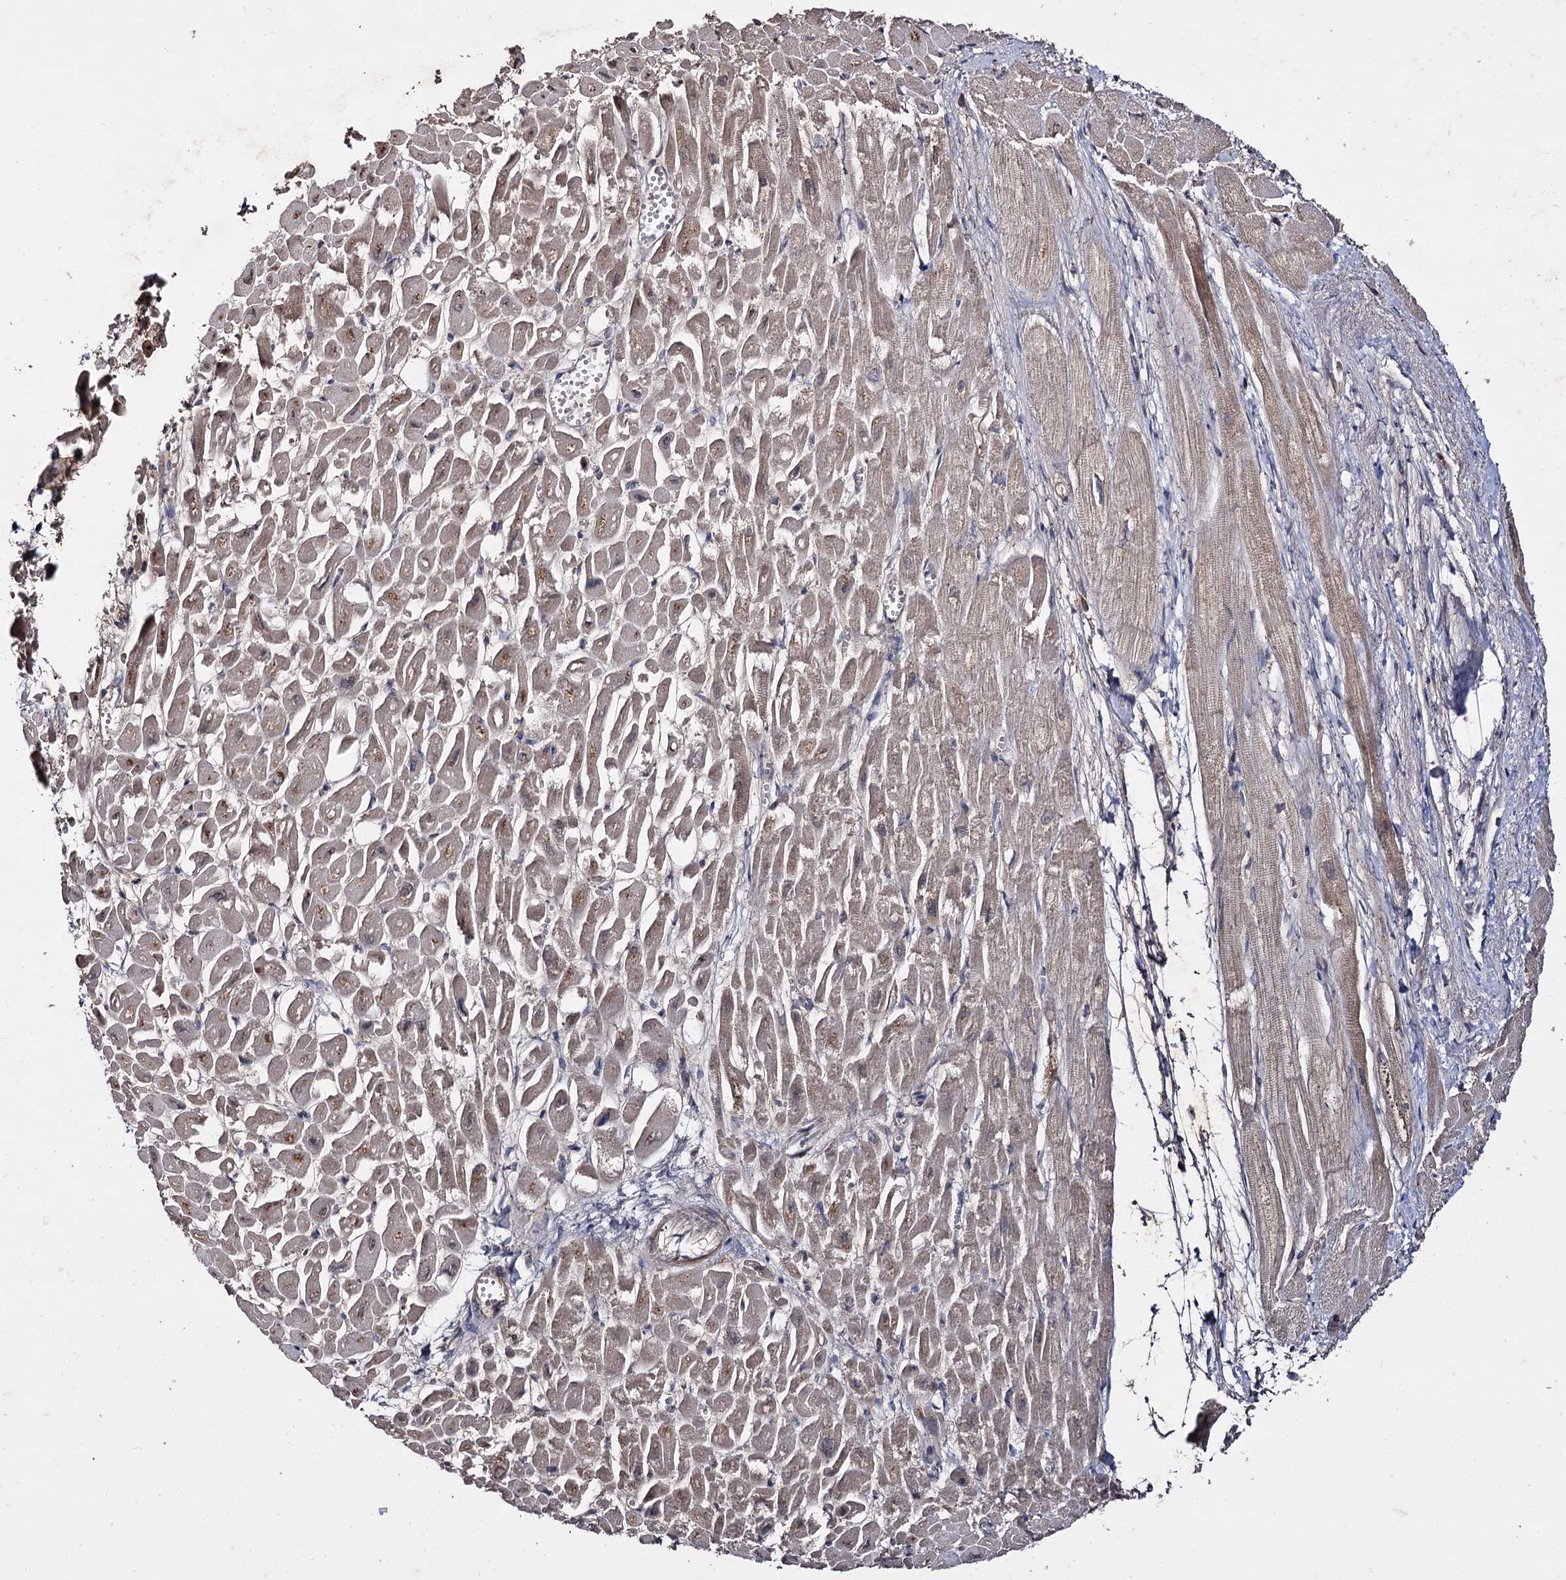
{"staining": {"intensity": "weak", "quantity": "25%-75%", "location": "cytoplasmic/membranous"}, "tissue": "heart muscle", "cell_type": "Cardiomyocytes", "image_type": "normal", "snomed": [{"axis": "morphology", "description": "Normal tissue, NOS"}, {"axis": "topography", "description": "Heart"}], "caption": "Protein expression analysis of normal human heart muscle reveals weak cytoplasmic/membranous staining in approximately 25%-75% of cardiomyocytes. The staining was performed using DAB to visualize the protein expression in brown, while the nuclei were stained in blue with hematoxylin (Magnification: 20x).", "gene": "ARFIP2", "patient": {"sex": "male", "age": 54}}